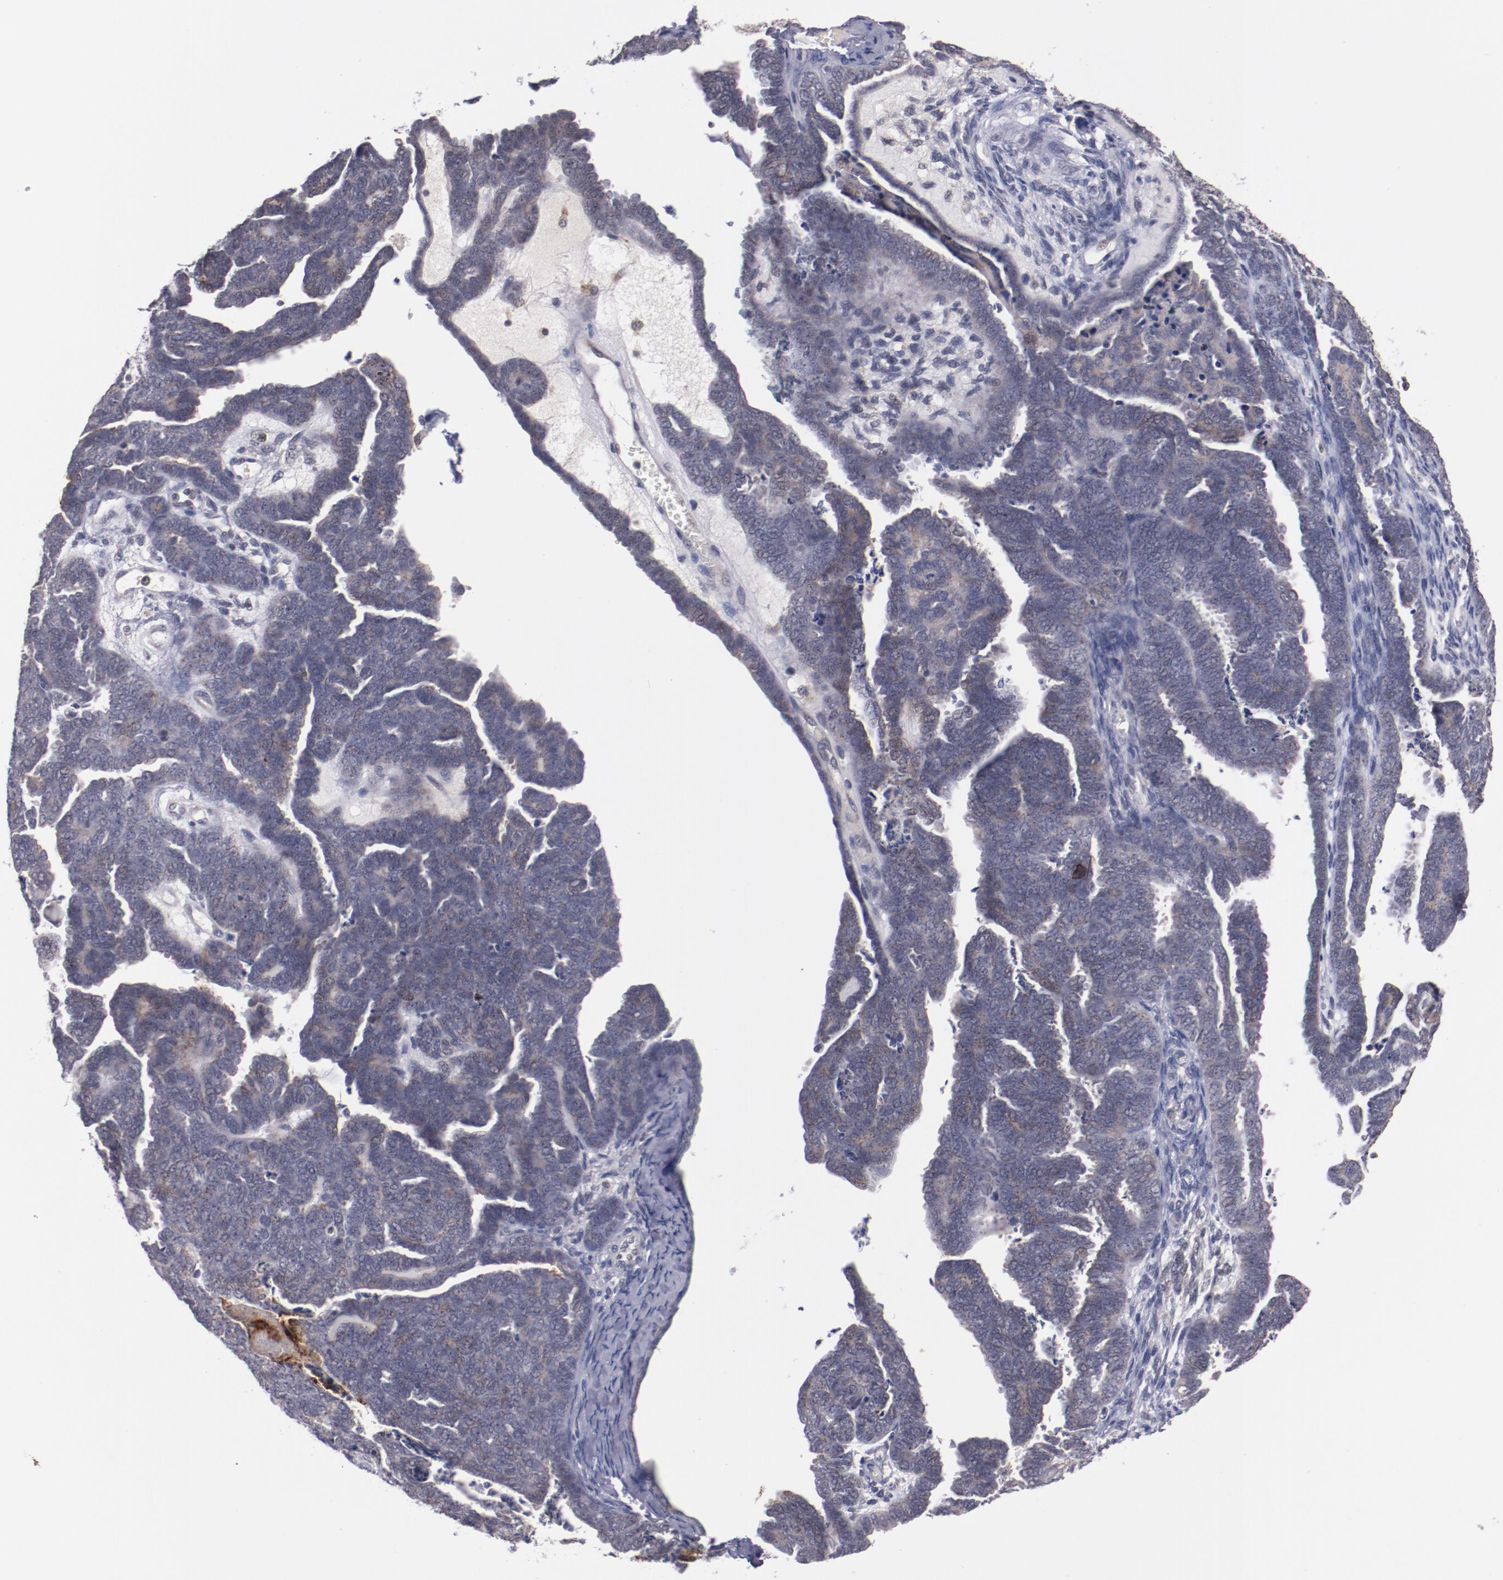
{"staining": {"intensity": "weak", "quantity": ">75%", "location": "cytoplasmic/membranous"}, "tissue": "endometrial cancer", "cell_type": "Tumor cells", "image_type": "cancer", "snomed": [{"axis": "morphology", "description": "Neoplasm, malignant, NOS"}, {"axis": "topography", "description": "Endometrium"}], "caption": "Protein staining reveals weak cytoplasmic/membranous expression in about >75% of tumor cells in endometrial cancer (neoplasm (malignant)).", "gene": "SYP", "patient": {"sex": "female", "age": 74}}